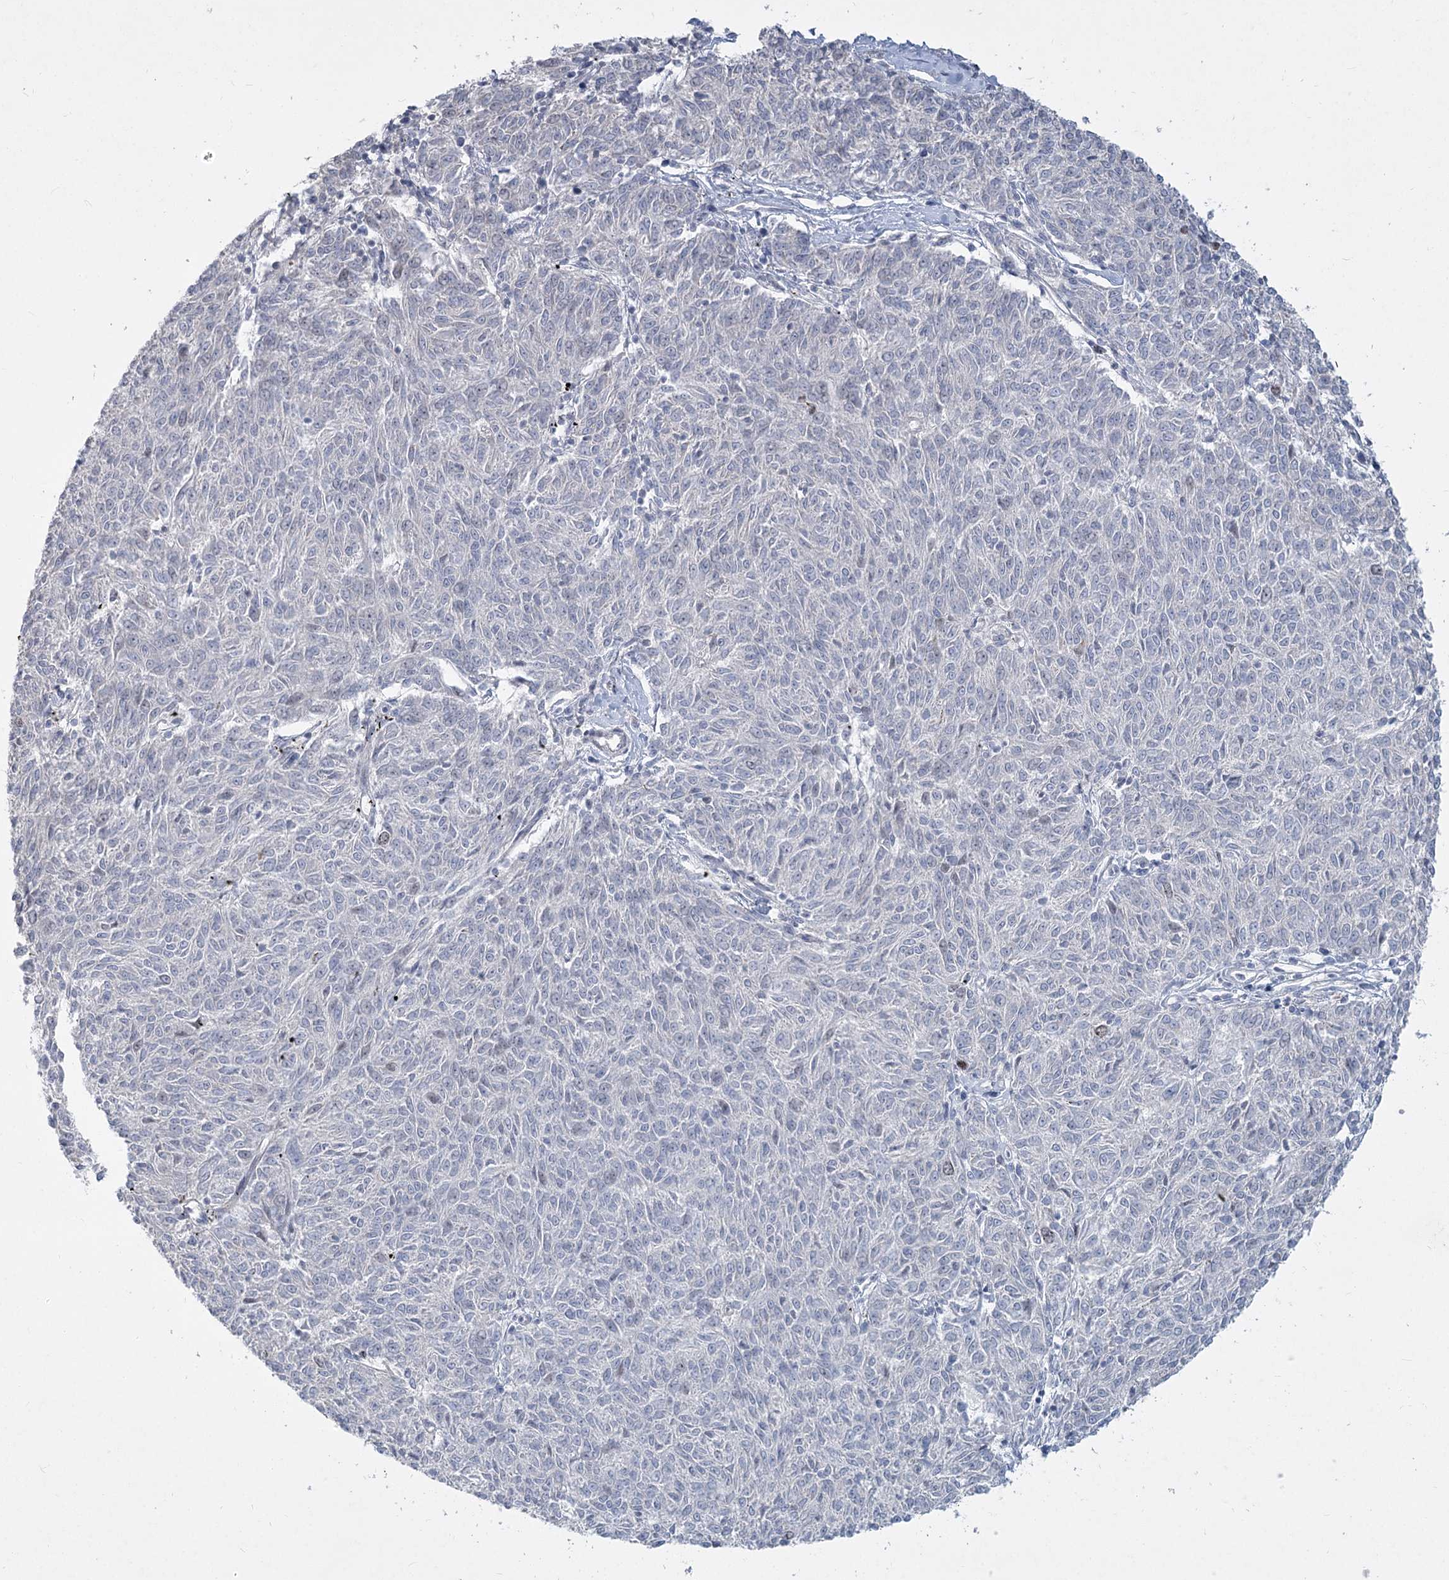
{"staining": {"intensity": "negative", "quantity": "none", "location": "none"}, "tissue": "melanoma", "cell_type": "Tumor cells", "image_type": "cancer", "snomed": [{"axis": "morphology", "description": "Malignant melanoma, NOS"}, {"axis": "topography", "description": "Skin"}], "caption": "This is a histopathology image of immunohistochemistry staining of melanoma, which shows no staining in tumor cells.", "gene": "ABITRAM", "patient": {"sex": "female", "age": 72}}